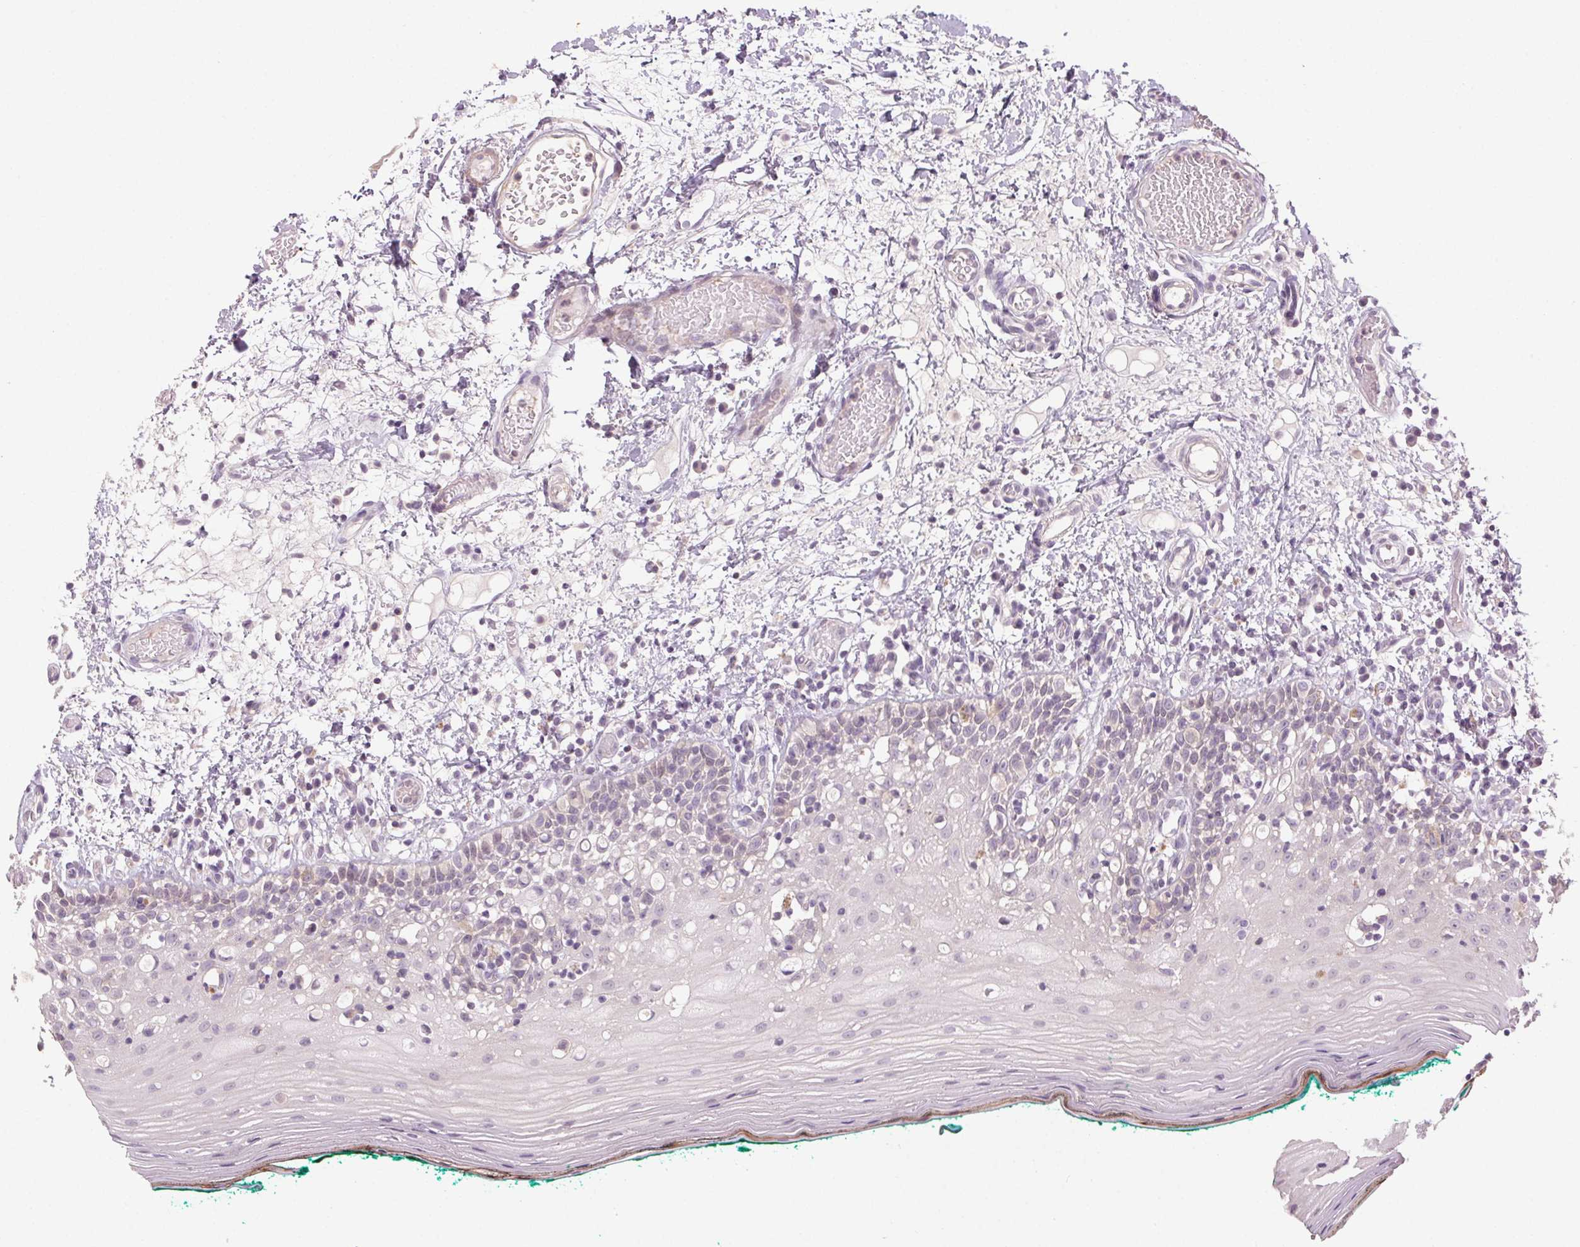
{"staining": {"intensity": "weak", "quantity": "<25%", "location": "cytoplasmic/membranous"}, "tissue": "oral mucosa", "cell_type": "Squamous epithelial cells", "image_type": "normal", "snomed": [{"axis": "morphology", "description": "Normal tissue, NOS"}, {"axis": "topography", "description": "Oral tissue"}], "caption": "Image shows no significant protein expression in squamous epithelial cells of normal oral mucosa.", "gene": "HHLA2", "patient": {"sex": "female", "age": 83}}